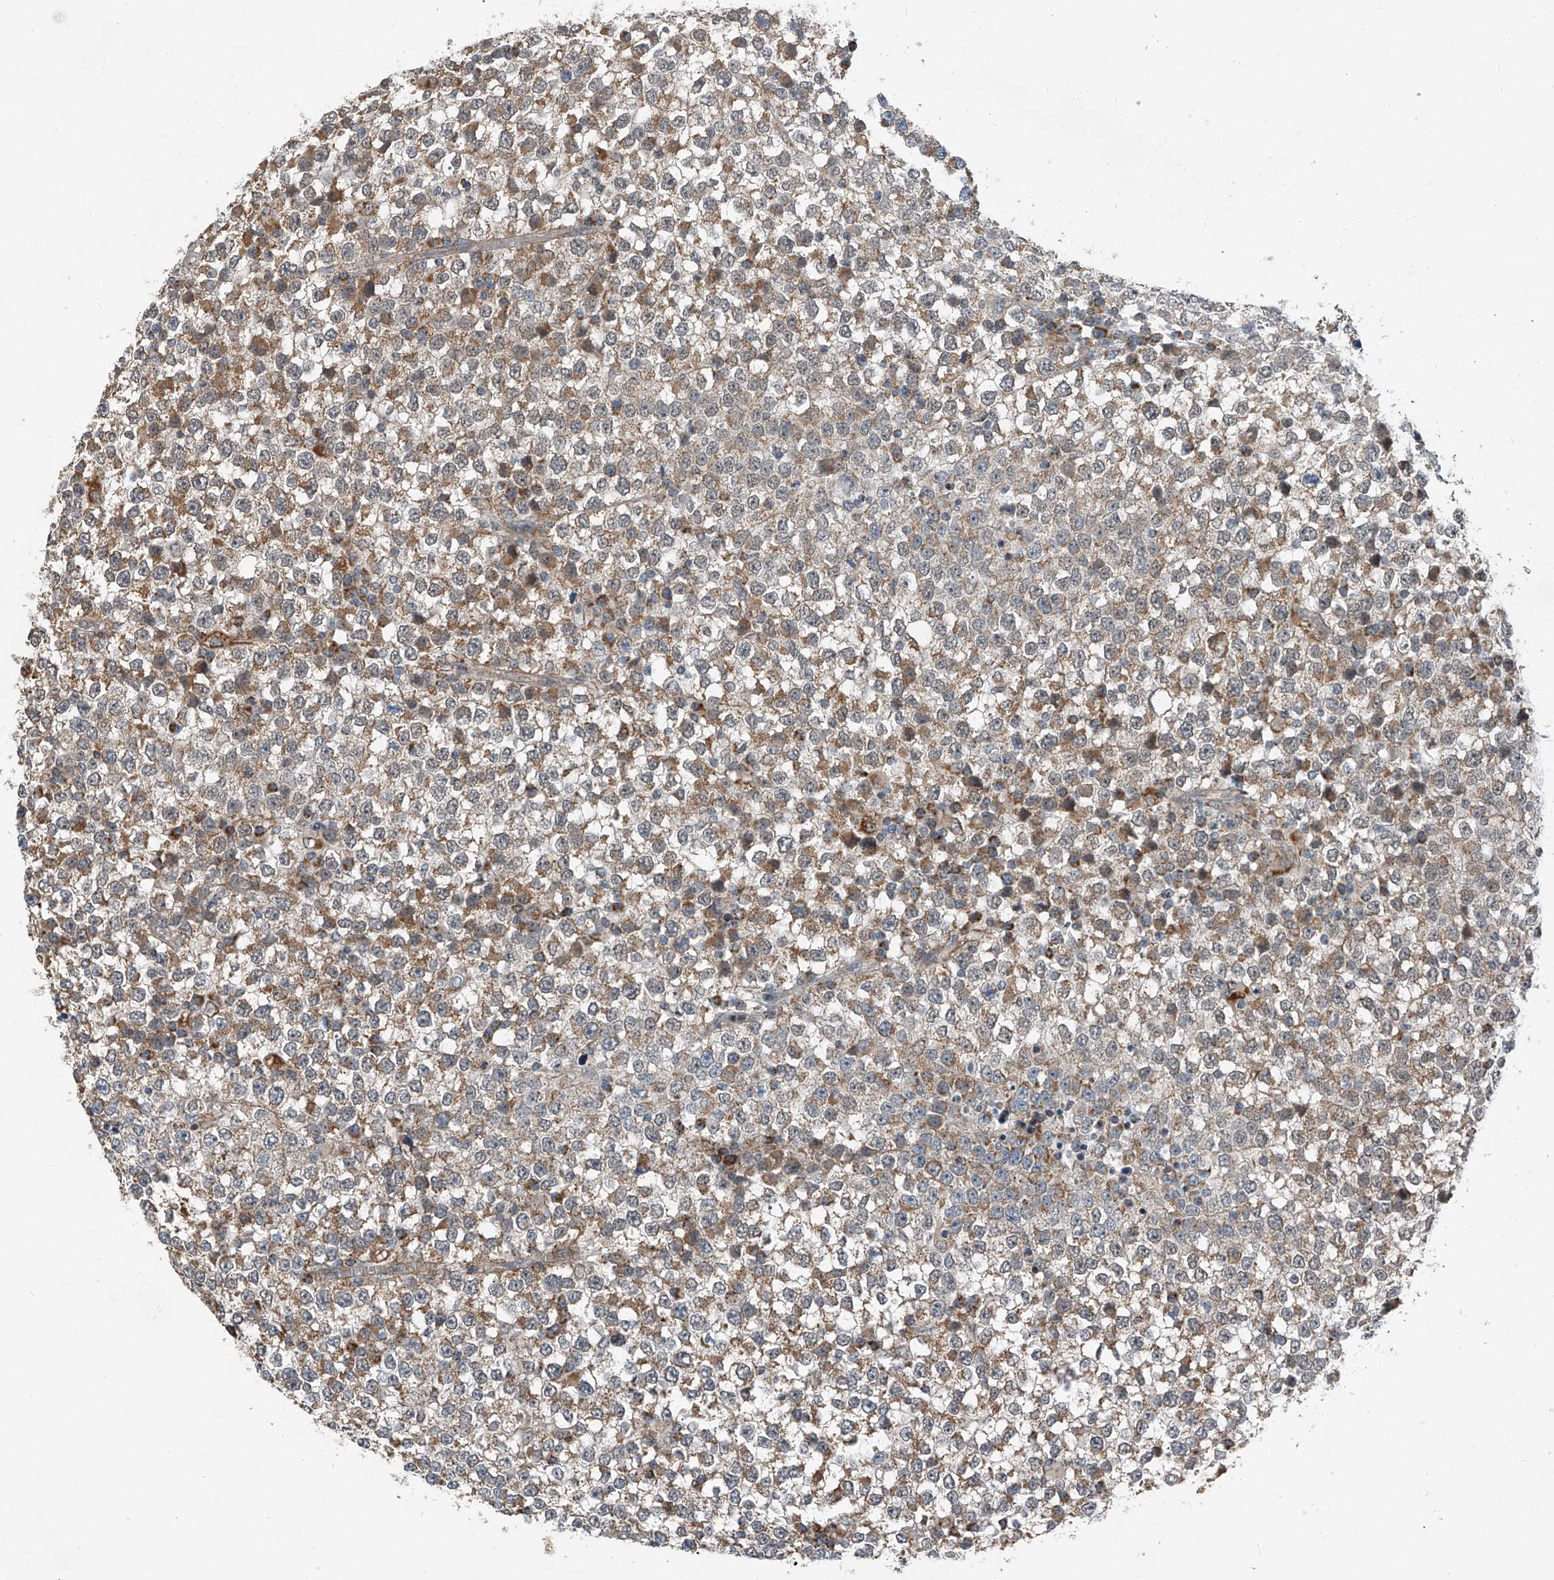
{"staining": {"intensity": "moderate", "quantity": ">75%", "location": "cytoplasmic/membranous"}, "tissue": "testis cancer", "cell_type": "Tumor cells", "image_type": "cancer", "snomed": [{"axis": "morphology", "description": "Seminoma, NOS"}, {"axis": "topography", "description": "Testis"}], "caption": "The immunohistochemical stain labels moderate cytoplasmic/membranous expression in tumor cells of testis cancer tissue.", "gene": "CHRNA7", "patient": {"sex": "male", "age": 65}}